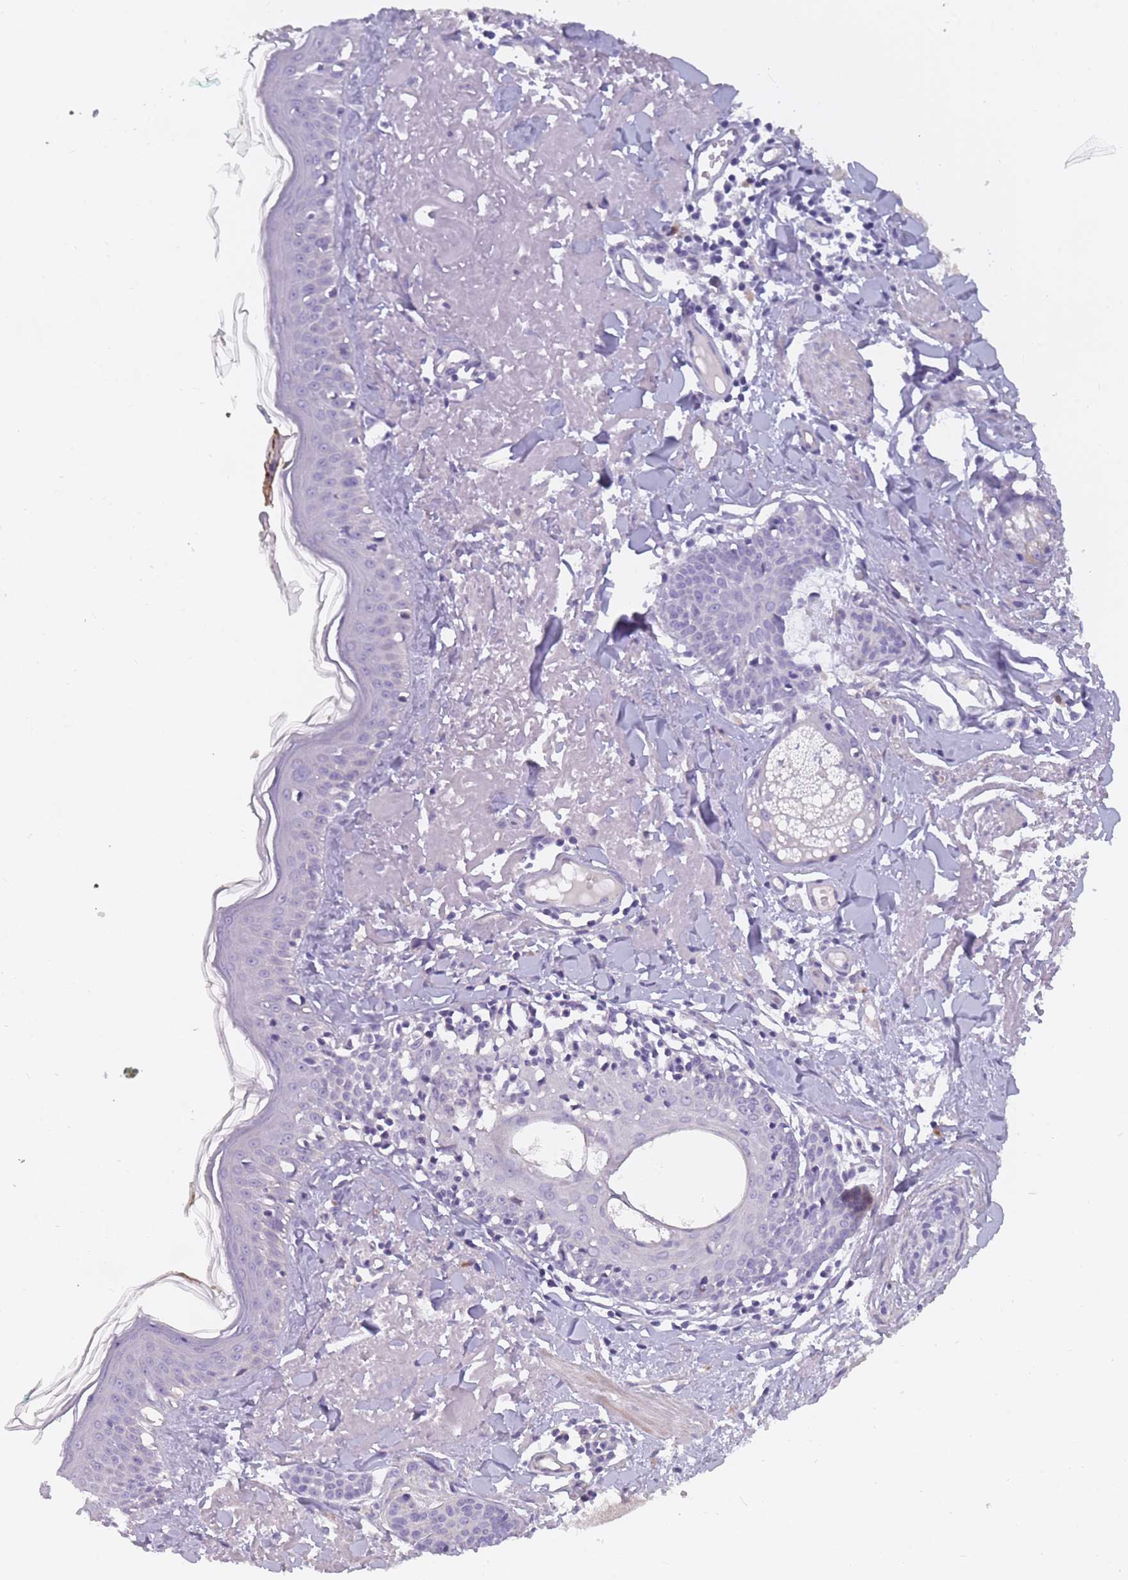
{"staining": {"intensity": "negative", "quantity": "none", "location": "none"}, "tissue": "skin", "cell_type": "Fibroblasts", "image_type": "normal", "snomed": [{"axis": "morphology", "description": "Normal tissue, NOS"}, {"axis": "morphology", "description": "Malignant melanoma, NOS"}, {"axis": "topography", "description": "Skin"}], "caption": "Immunohistochemical staining of benign human skin demonstrates no significant expression in fibroblasts. Brightfield microscopy of immunohistochemistry stained with DAB (3,3'-diaminobenzidine) (brown) and hematoxylin (blue), captured at high magnification.", "gene": "FAM83F", "patient": {"sex": "male", "age": 80}}